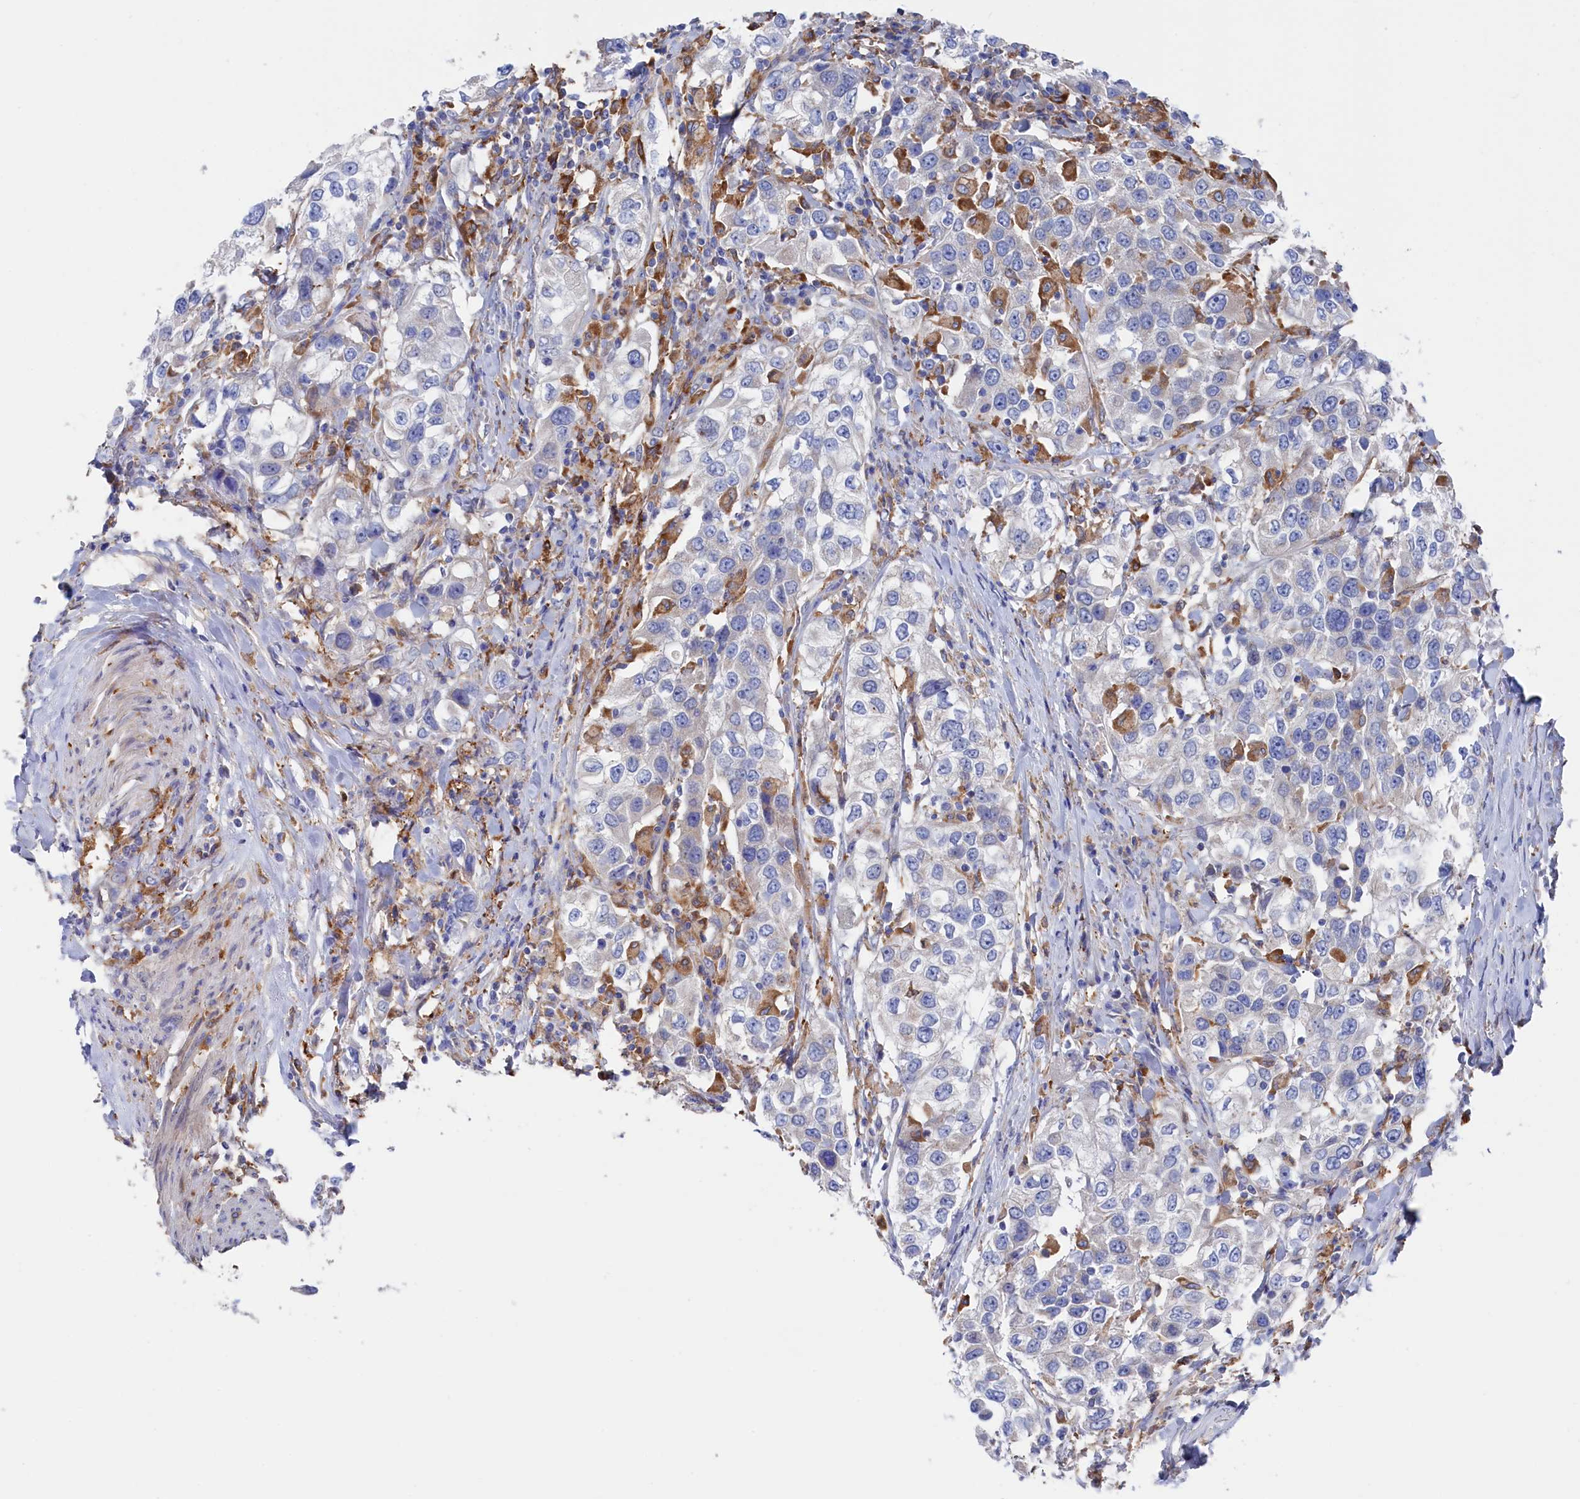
{"staining": {"intensity": "moderate", "quantity": "<25%", "location": "cytoplasmic/membranous"}, "tissue": "urothelial cancer", "cell_type": "Tumor cells", "image_type": "cancer", "snomed": [{"axis": "morphology", "description": "Urothelial carcinoma, High grade"}, {"axis": "topography", "description": "Urinary bladder"}], "caption": "Urothelial cancer stained with a protein marker displays moderate staining in tumor cells.", "gene": "C12orf73", "patient": {"sex": "female", "age": 80}}